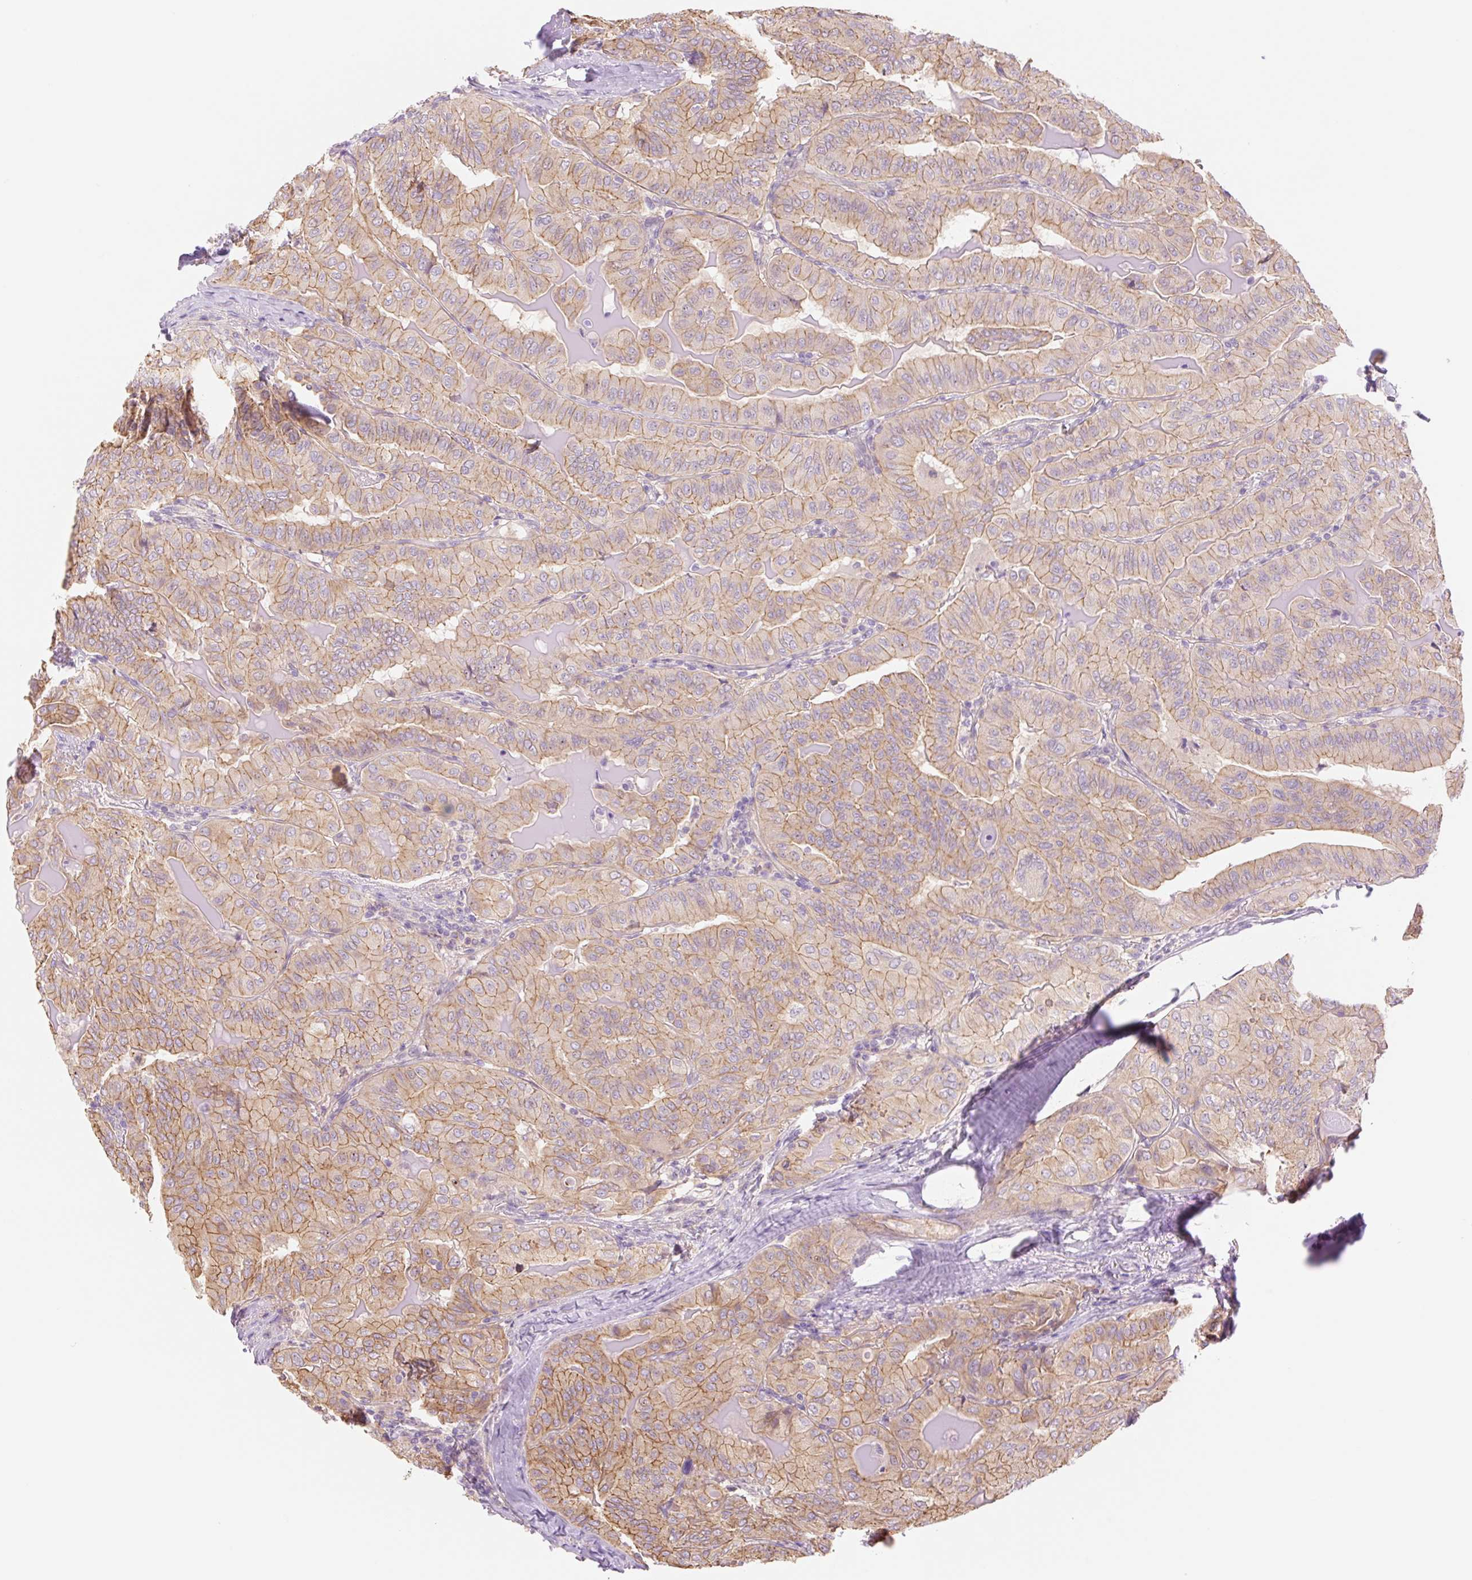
{"staining": {"intensity": "moderate", "quantity": ">75%", "location": "cytoplasmic/membranous"}, "tissue": "thyroid cancer", "cell_type": "Tumor cells", "image_type": "cancer", "snomed": [{"axis": "morphology", "description": "Papillary adenocarcinoma, NOS"}, {"axis": "topography", "description": "Thyroid gland"}], "caption": "Human thyroid cancer (papillary adenocarcinoma) stained with a protein marker demonstrates moderate staining in tumor cells.", "gene": "NLRP5", "patient": {"sex": "female", "age": 68}}